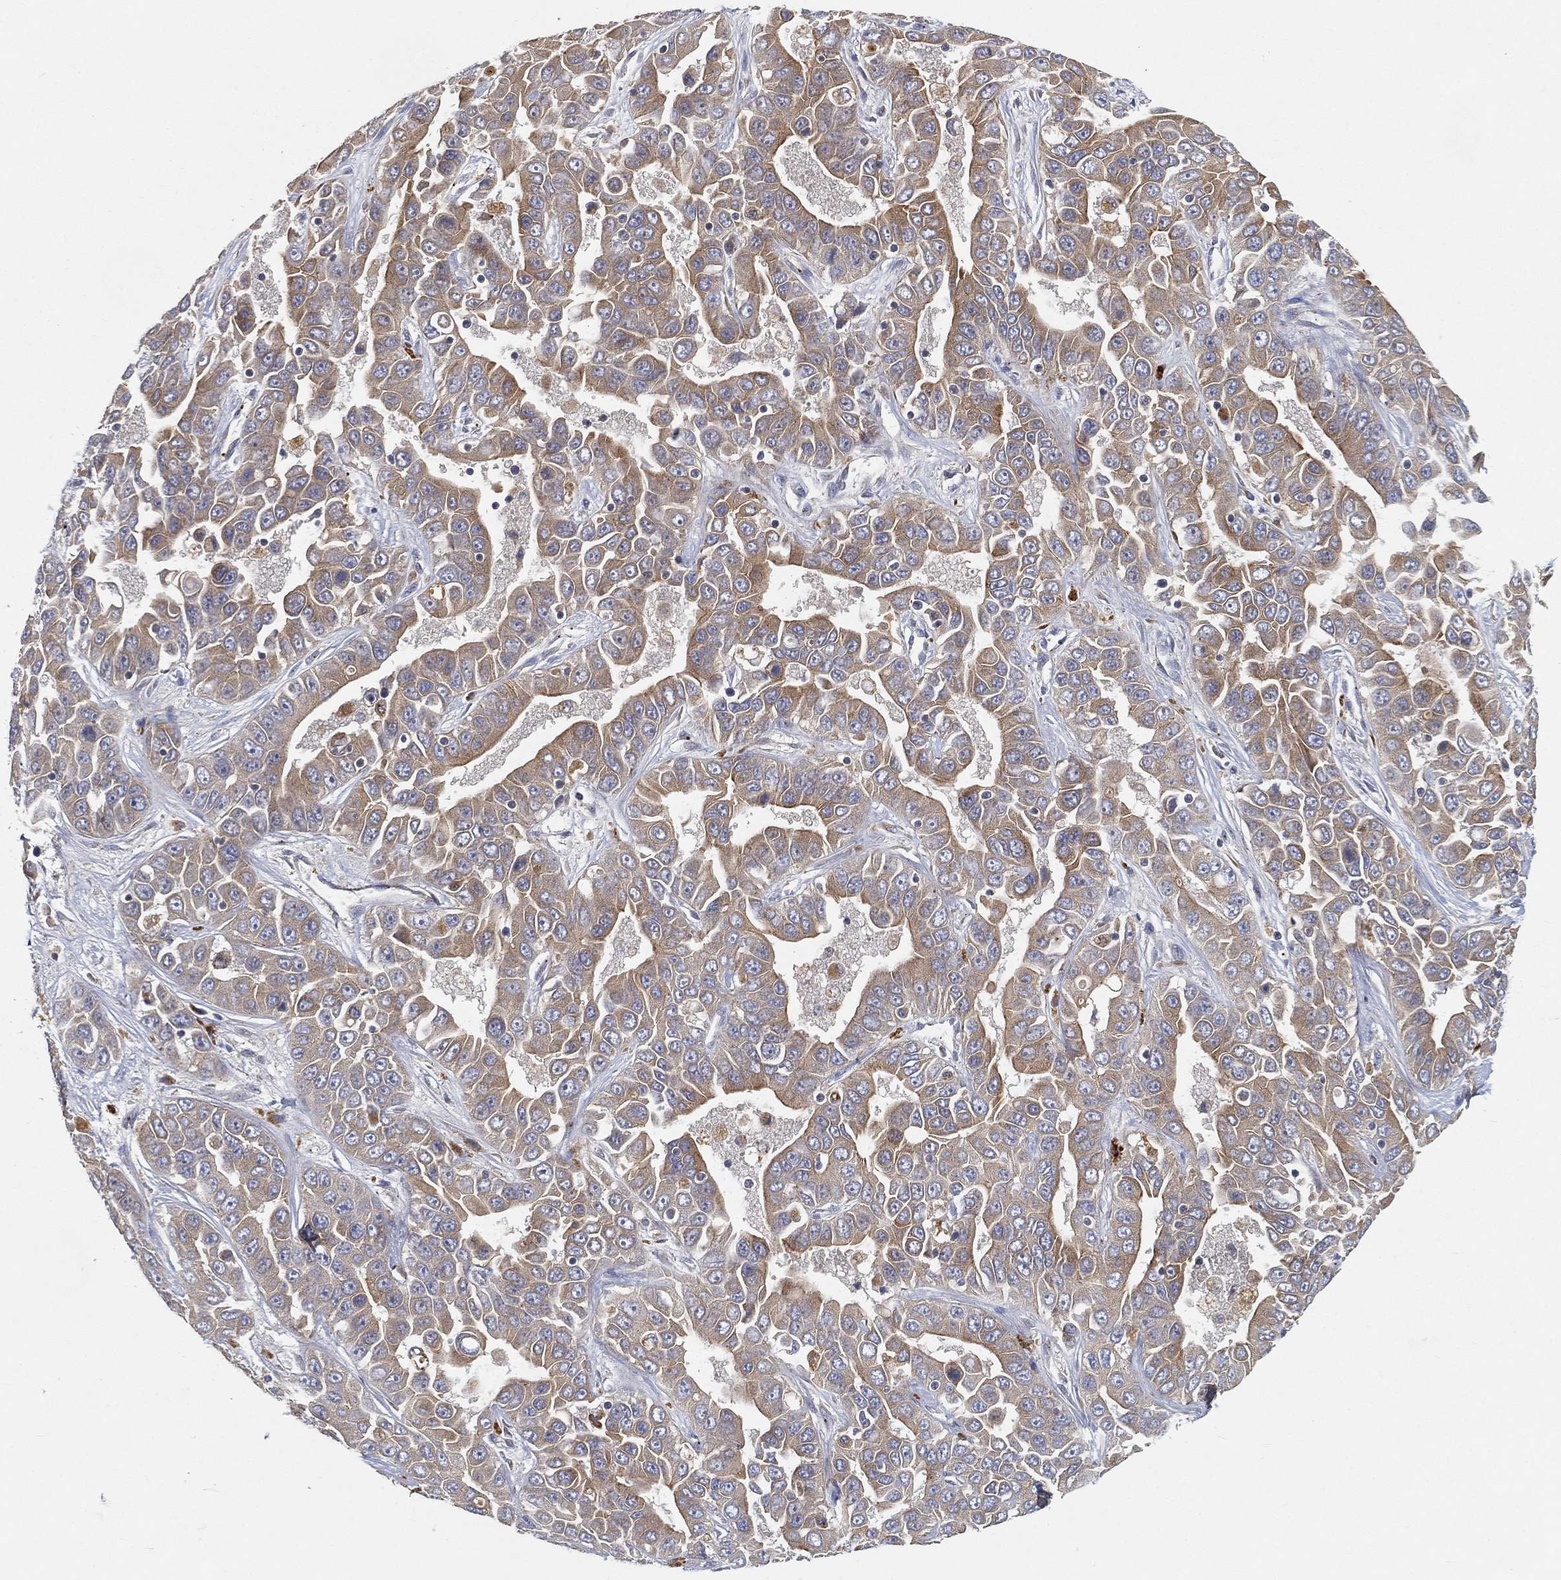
{"staining": {"intensity": "moderate", "quantity": "25%-75%", "location": "cytoplasmic/membranous"}, "tissue": "liver cancer", "cell_type": "Tumor cells", "image_type": "cancer", "snomed": [{"axis": "morphology", "description": "Cholangiocarcinoma"}, {"axis": "topography", "description": "Liver"}], "caption": "Tumor cells demonstrate moderate cytoplasmic/membranous staining in approximately 25%-75% of cells in cholangiocarcinoma (liver). (DAB (3,3'-diaminobenzidine) = brown stain, brightfield microscopy at high magnification).", "gene": "CTSL", "patient": {"sex": "female", "age": 52}}